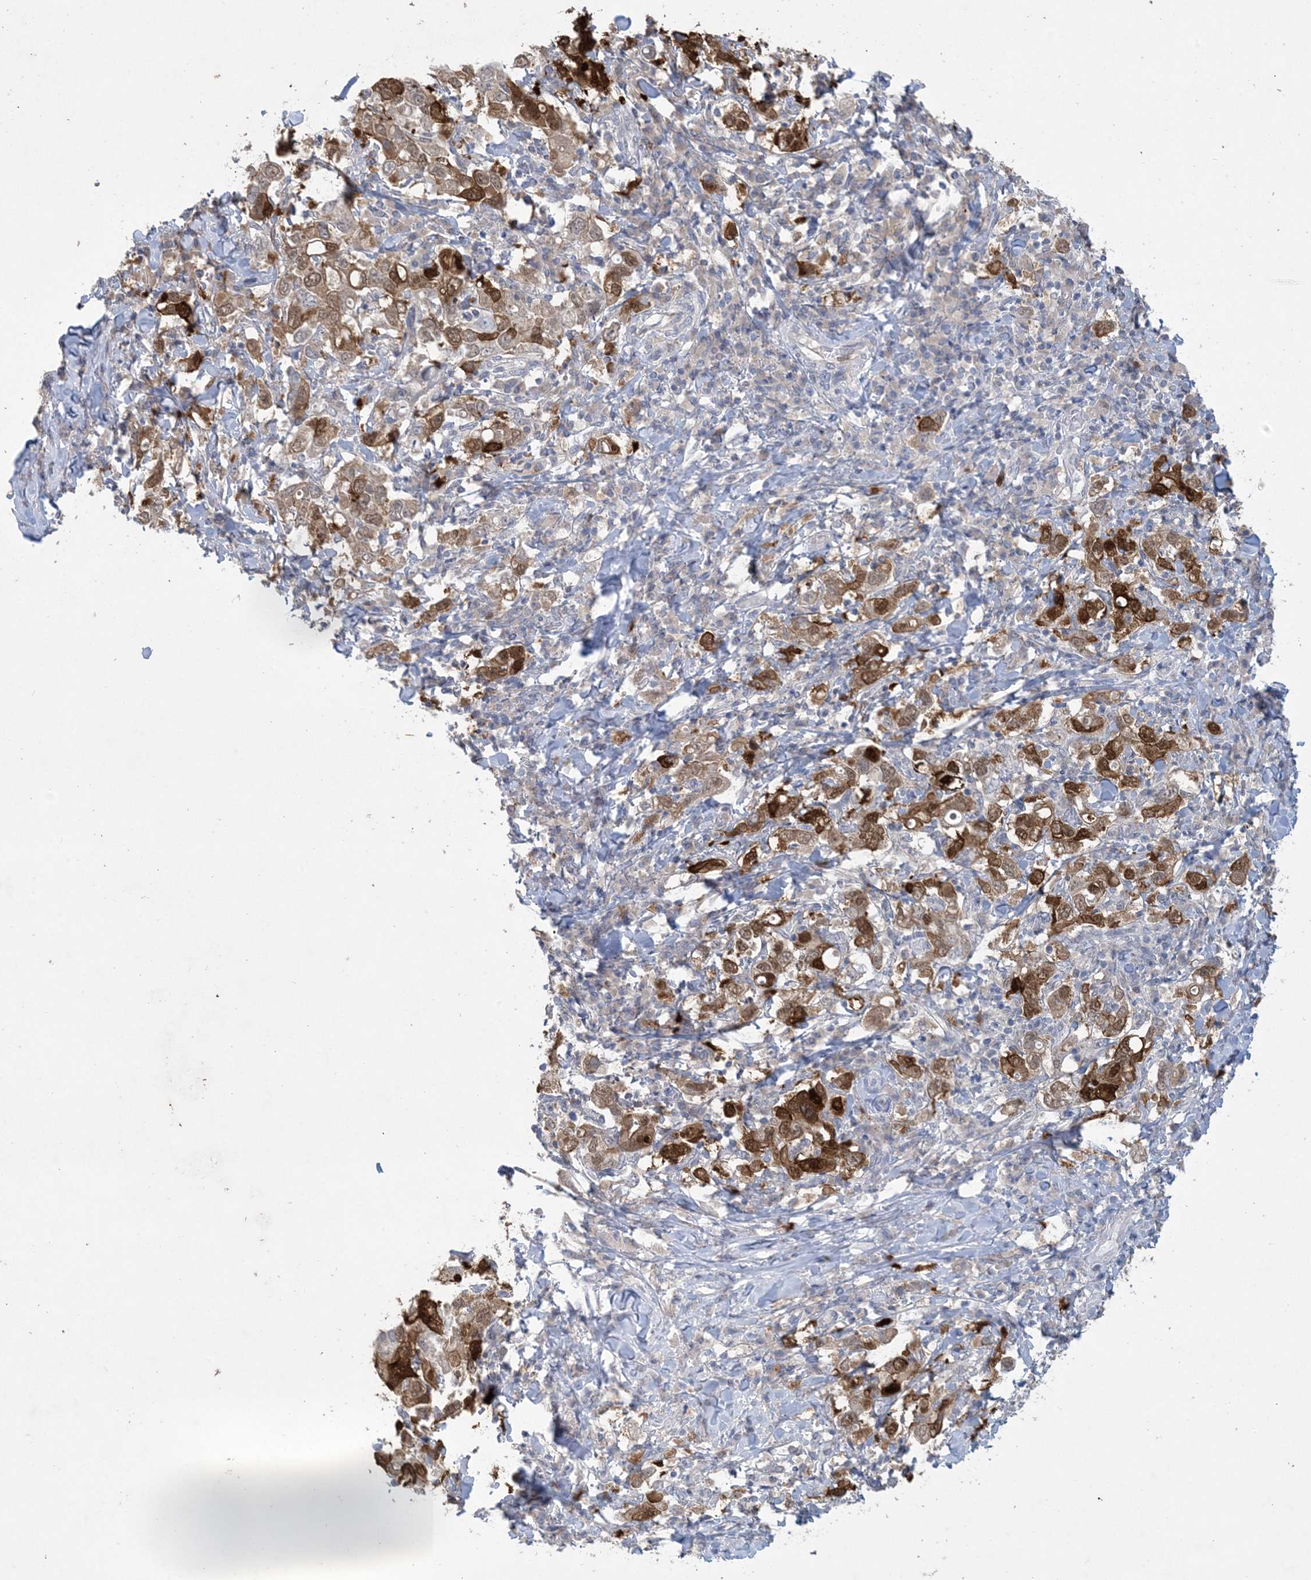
{"staining": {"intensity": "strong", "quantity": ">75%", "location": "cytoplasmic/membranous,nuclear"}, "tissue": "stomach cancer", "cell_type": "Tumor cells", "image_type": "cancer", "snomed": [{"axis": "morphology", "description": "Adenocarcinoma, NOS"}, {"axis": "topography", "description": "Stomach, upper"}], "caption": "The photomicrograph exhibits a brown stain indicating the presence of a protein in the cytoplasmic/membranous and nuclear of tumor cells in stomach adenocarcinoma.", "gene": "HMGCS1", "patient": {"sex": "male", "age": 62}}